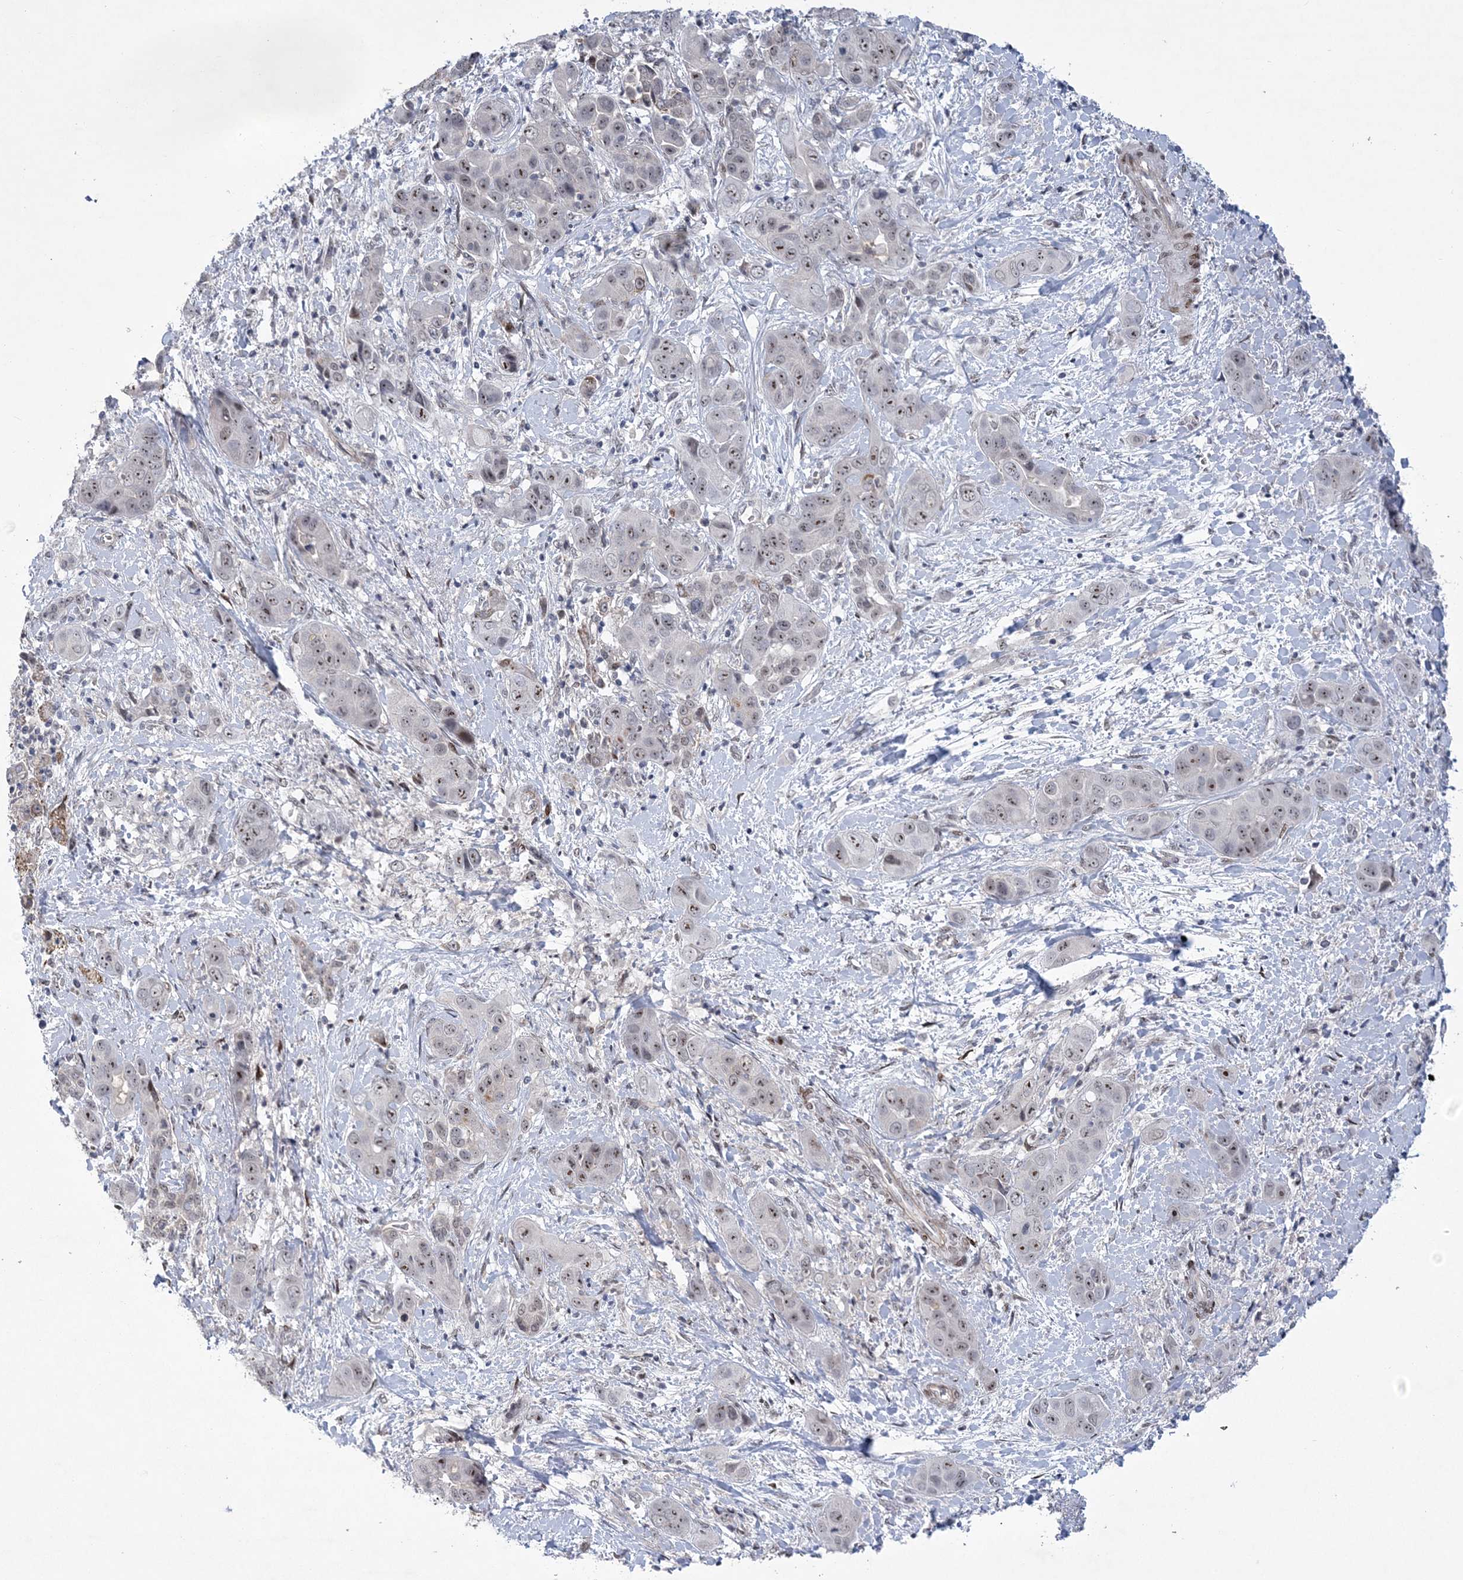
{"staining": {"intensity": "negative", "quantity": "none", "location": "none"}, "tissue": "liver cancer", "cell_type": "Tumor cells", "image_type": "cancer", "snomed": [{"axis": "morphology", "description": "Cholangiocarcinoma"}, {"axis": "topography", "description": "Liver"}], "caption": "A high-resolution micrograph shows IHC staining of liver cholangiocarcinoma, which shows no significant positivity in tumor cells.", "gene": "HOMEZ", "patient": {"sex": "female", "age": 52}}